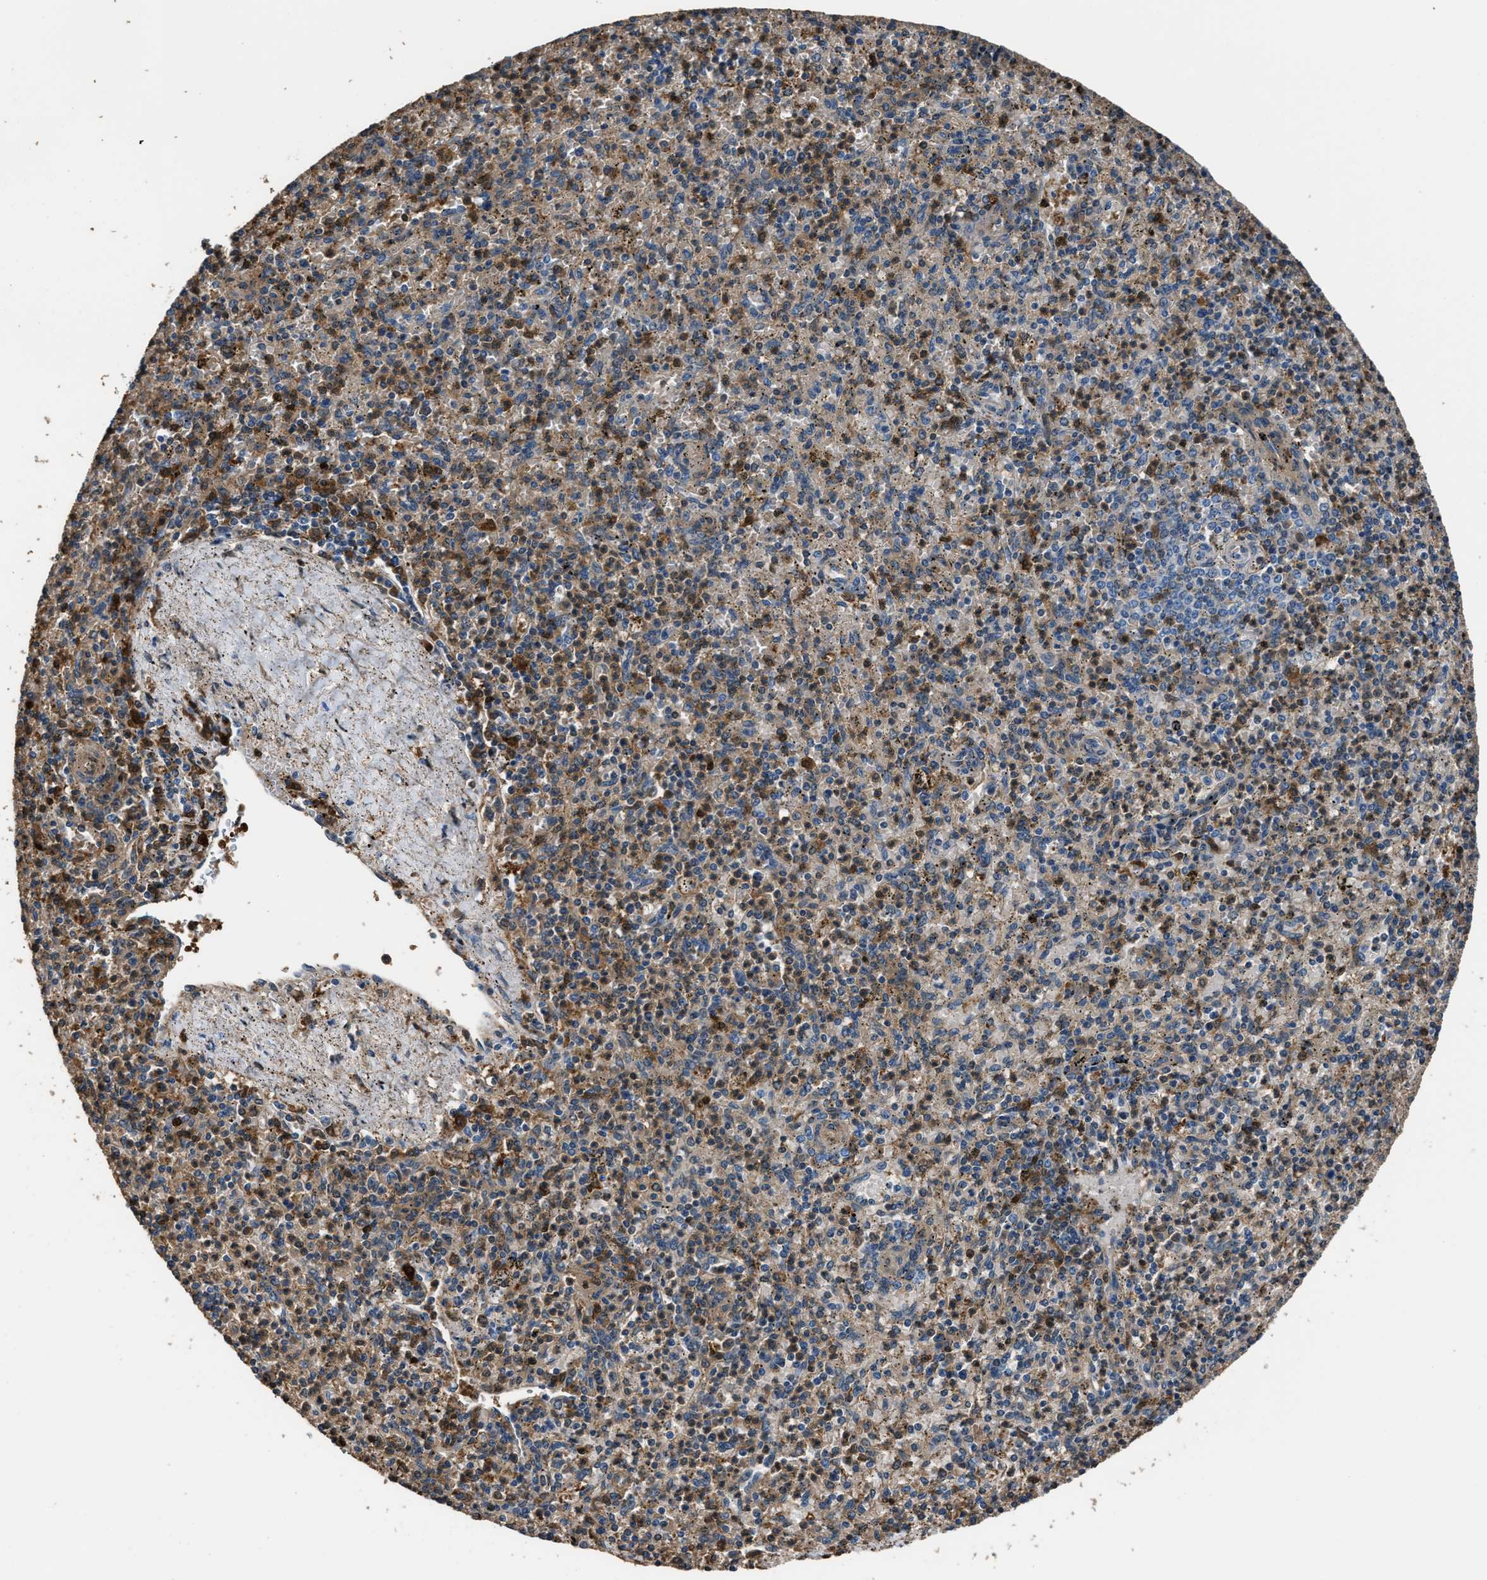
{"staining": {"intensity": "moderate", "quantity": ">75%", "location": "cytoplasmic/membranous"}, "tissue": "spleen", "cell_type": "Cells in red pulp", "image_type": "normal", "snomed": [{"axis": "morphology", "description": "Normal tissue, NOS"}, {"axis": "topography", "description": "Spleen"}], "caption": "An image of spleen stained for a protein shows moderate cytoplasmic/membranous brown staining in cells in red pulp. (DAB (3,3'-diaminobenzidine) IHC, brown staining for protein, blue staining for nuclei).", "gene": "GSTP1", "patient": {"sex": "male", "age": 72}}